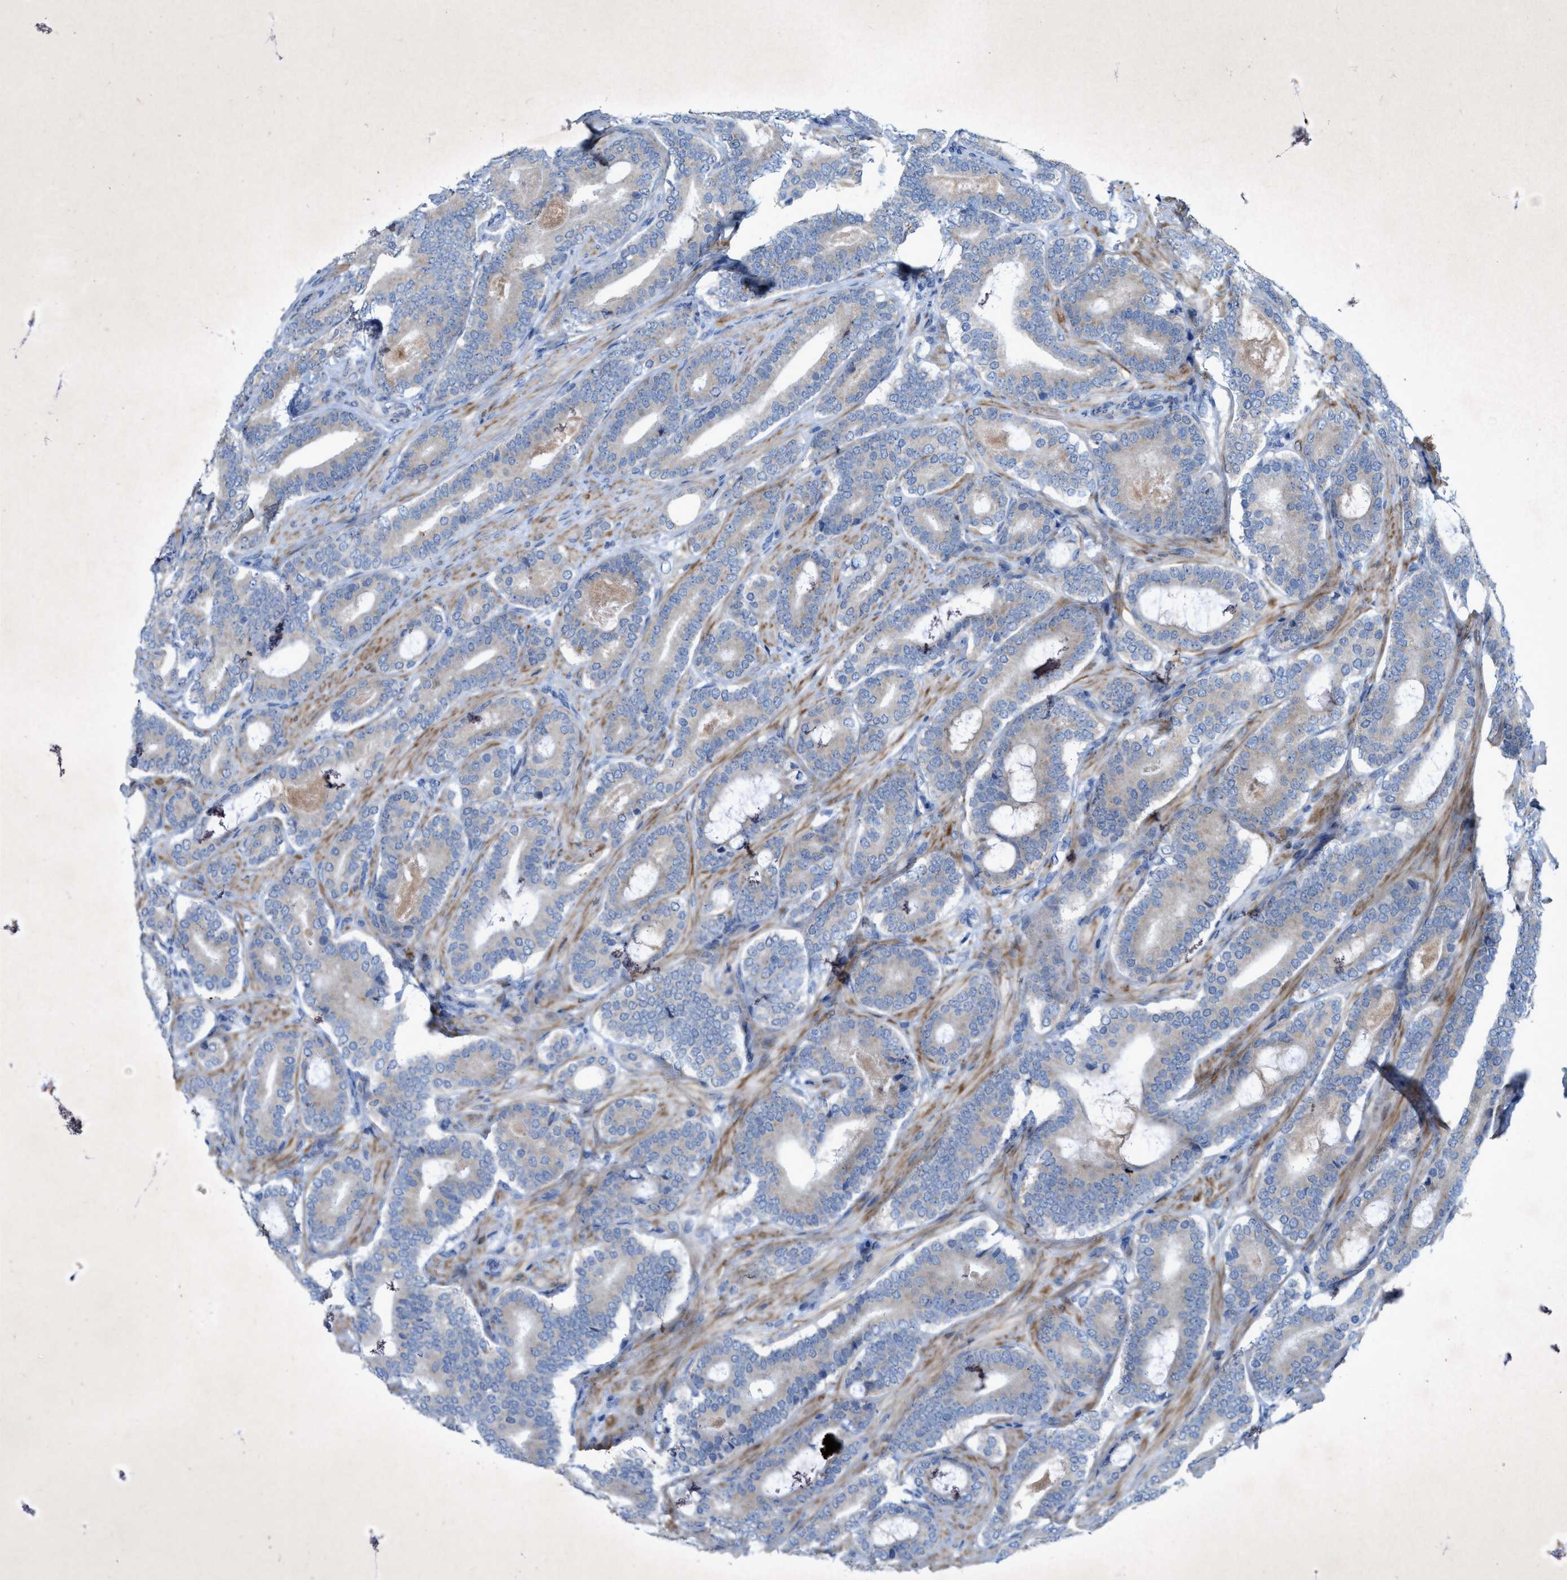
{"staining": {"intensity": "negative", "quantity": "none", "location": "none"}, "tissue": "prostate cancer", "cell_type": "Tumor cells", "image_type": "cancer", "snomed": [{"axis": "morphology", "description": "Adenocarcinoma, High grade"}, {"axis": "topography", "description": "Prostate"}], "caption": "This is an IHC micrograph of prostate cancer. There is no positivity in tumor cells.", "gene": "URGCP", "patient": {"sex": "male", "age": 60}}